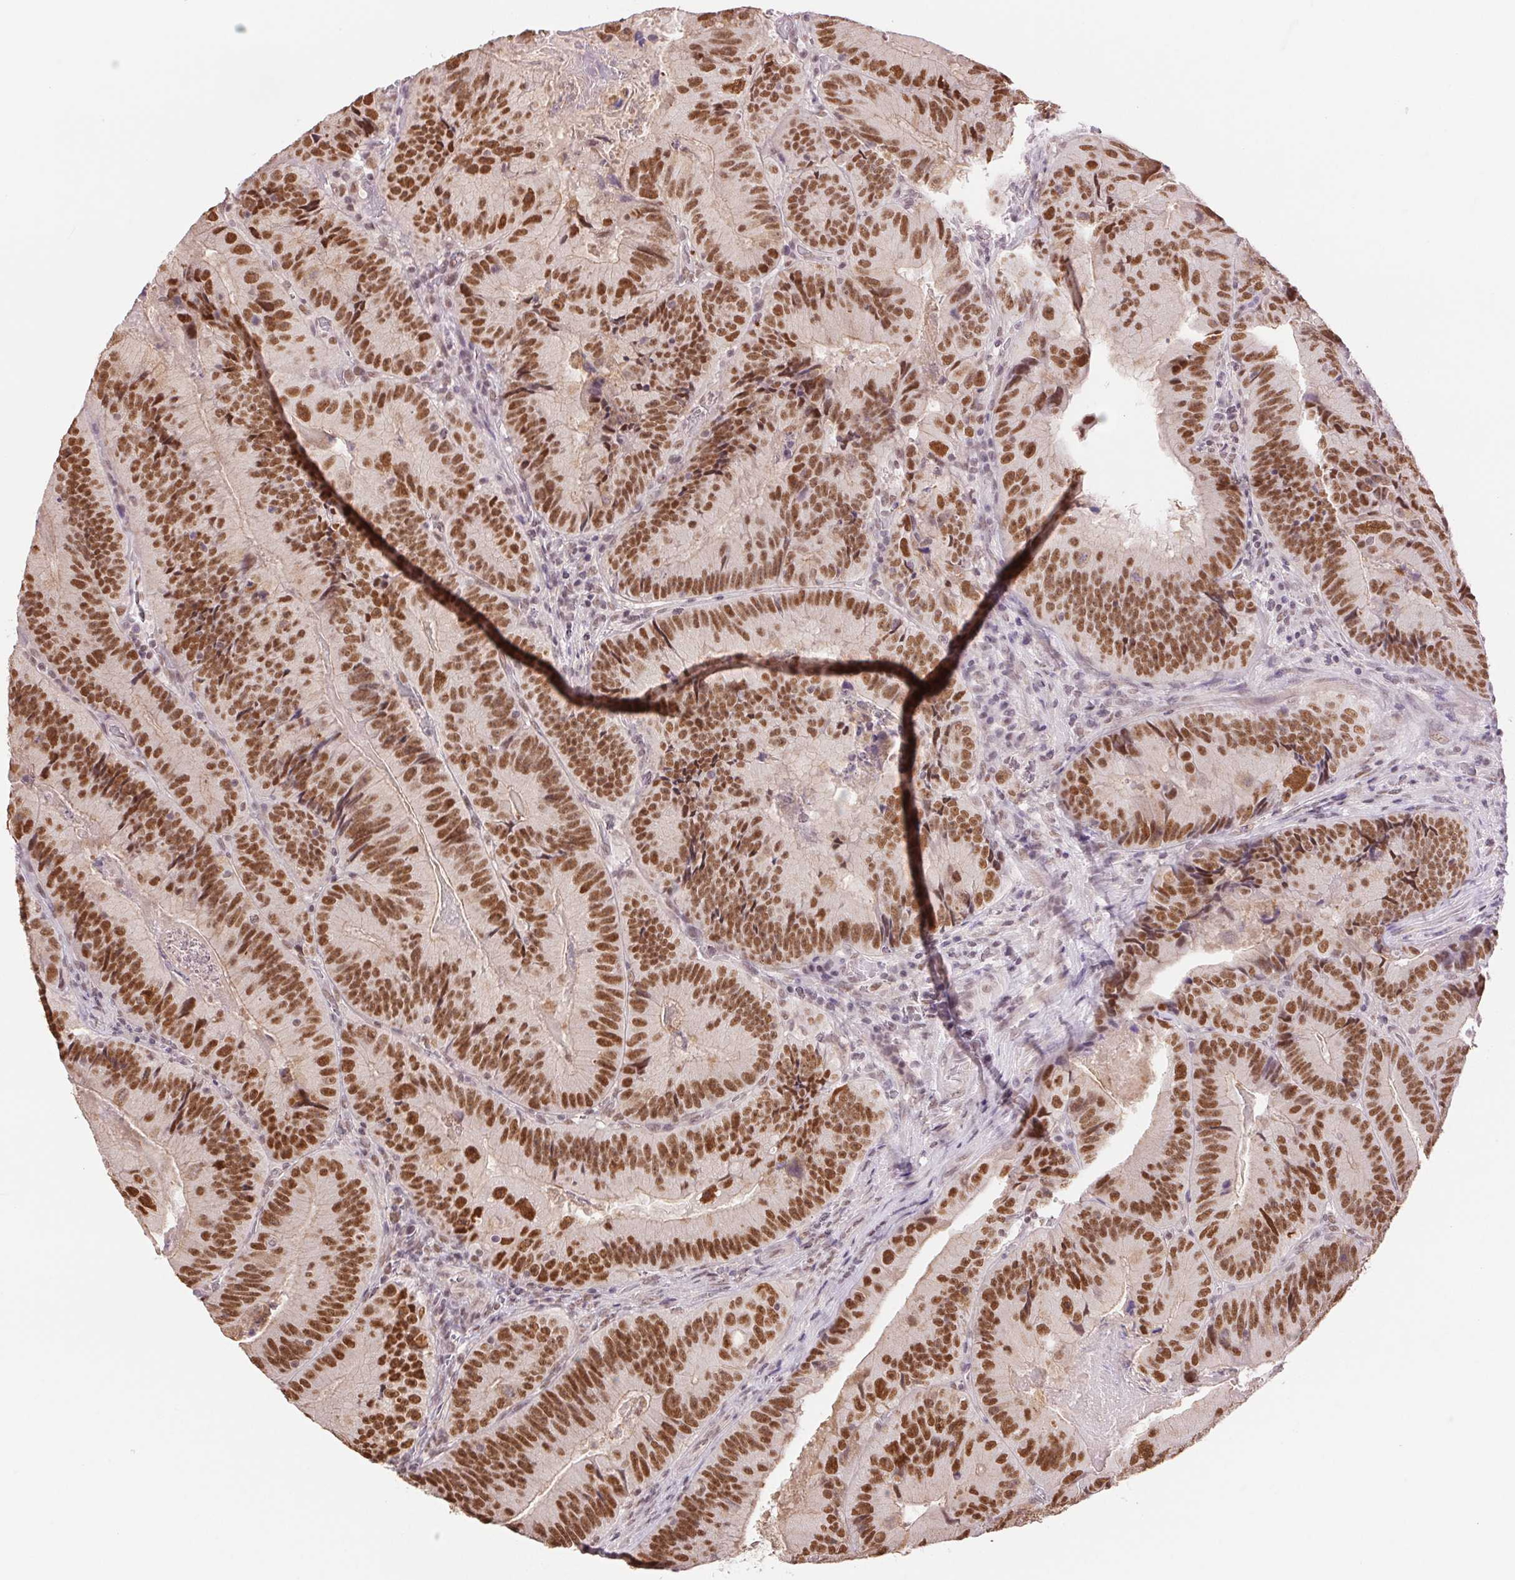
{"staining": {"intensity": "strong", "quantity": ">75%", "location": "nuclear"}, "tissue": "colorectal cancer", "cell_type": "Tumor cells", "image_type": "cancer", "snomed": [{"axis": "morphology", "description": "Adenocarcinoma, NOS"}, {"axis": "topography", "description": "Colon"}], "caption": "Tumor cells show high levels of strong nuclear expression in about >75% of cells in colorectal adenocarcinoma.", "gene": "RPRD1B", "patient": {"sex": "female", "age": 86}}